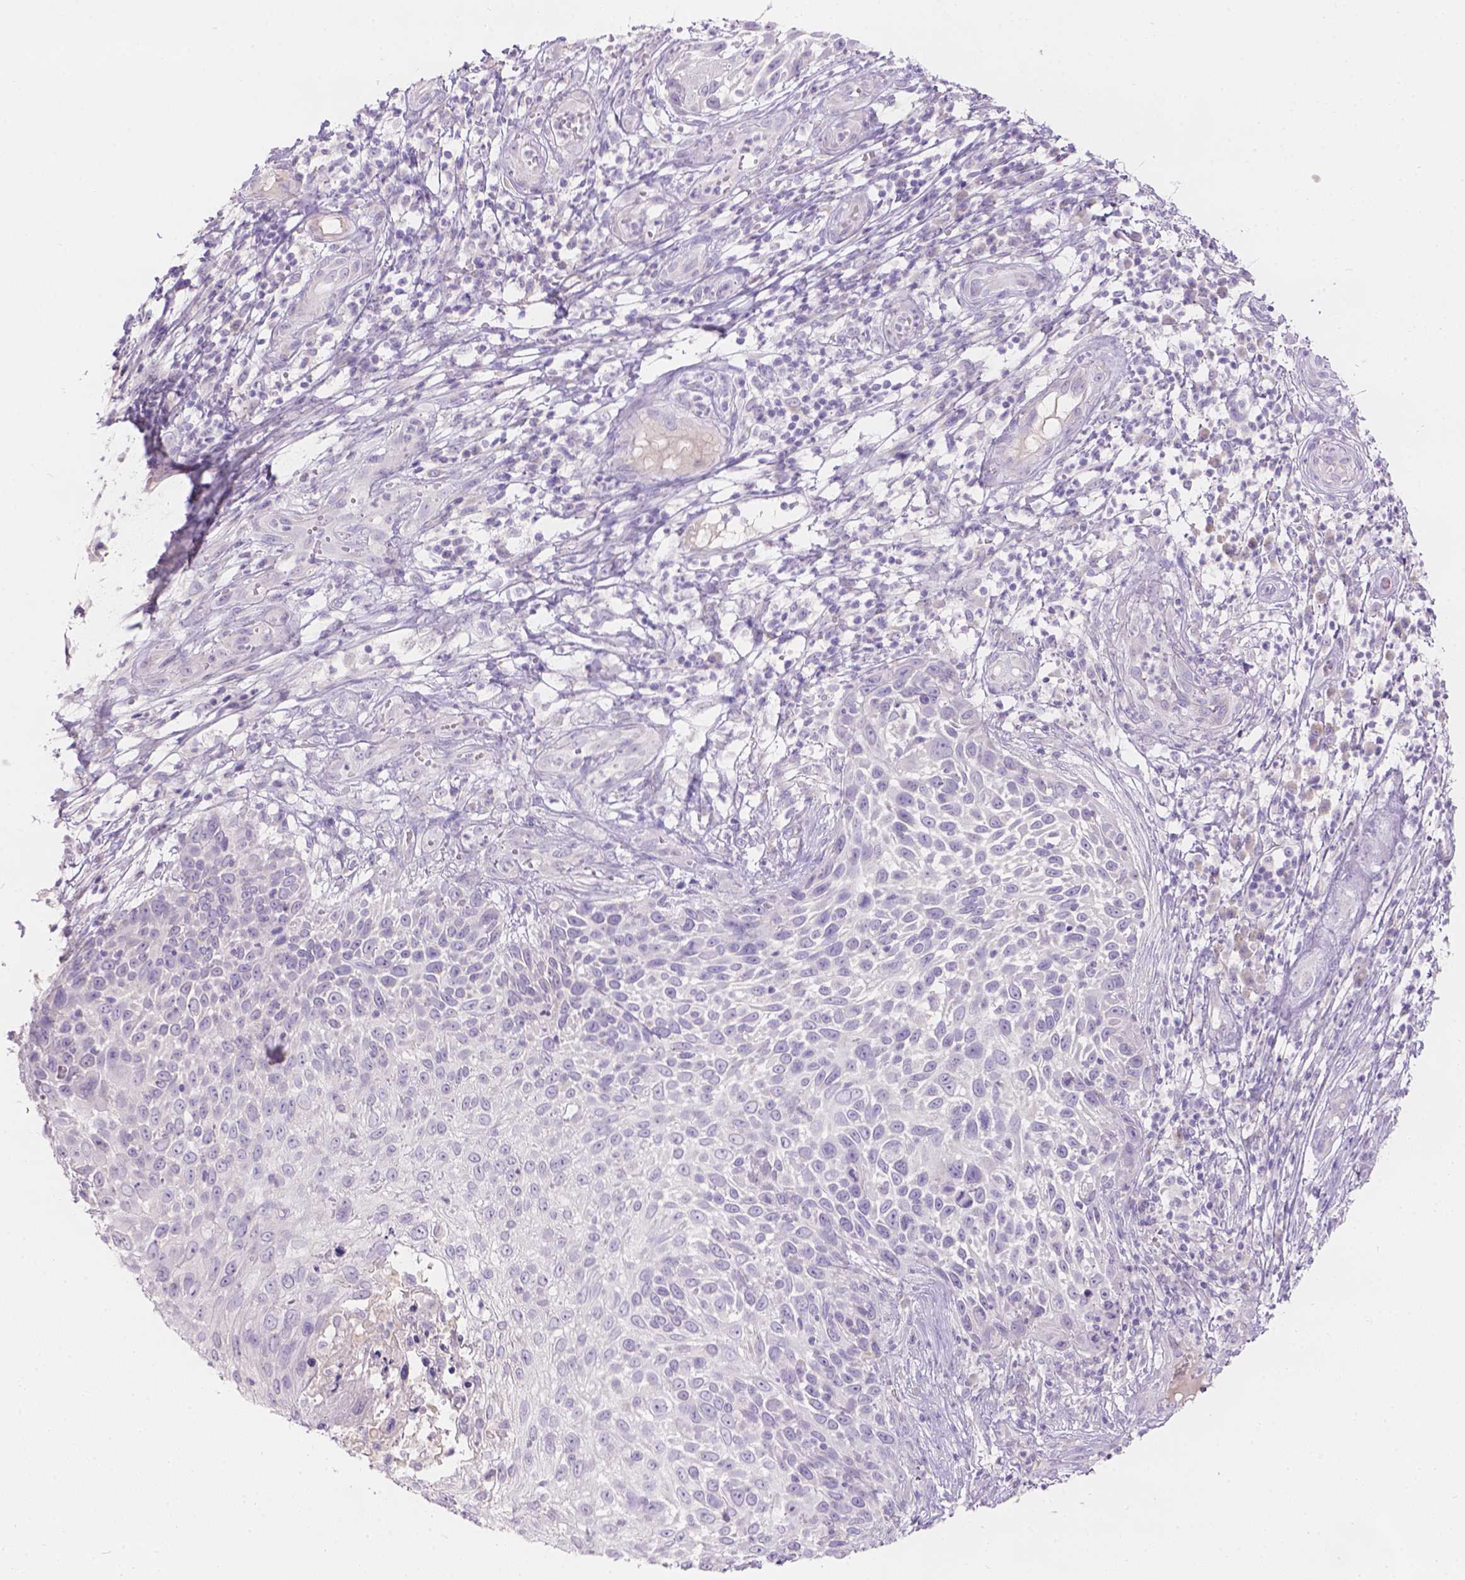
{"staining": {"intensity": "negative", "quantity": "none", "location": "none"}, "tissue": "skin cancer", "cell_type": "Tumor cells", "image_type": "cancer", "snomed": [{"axis": "morphology", "description": "Squamous cell carcinoma, NOS"}, {"axis": "topography", "description": "Skin"}], "caption": "Tumor cells are negative for brown protein staining in skin cancer.", "gene": "HTN3", "patient": {"sex": "male", "age": 92}}